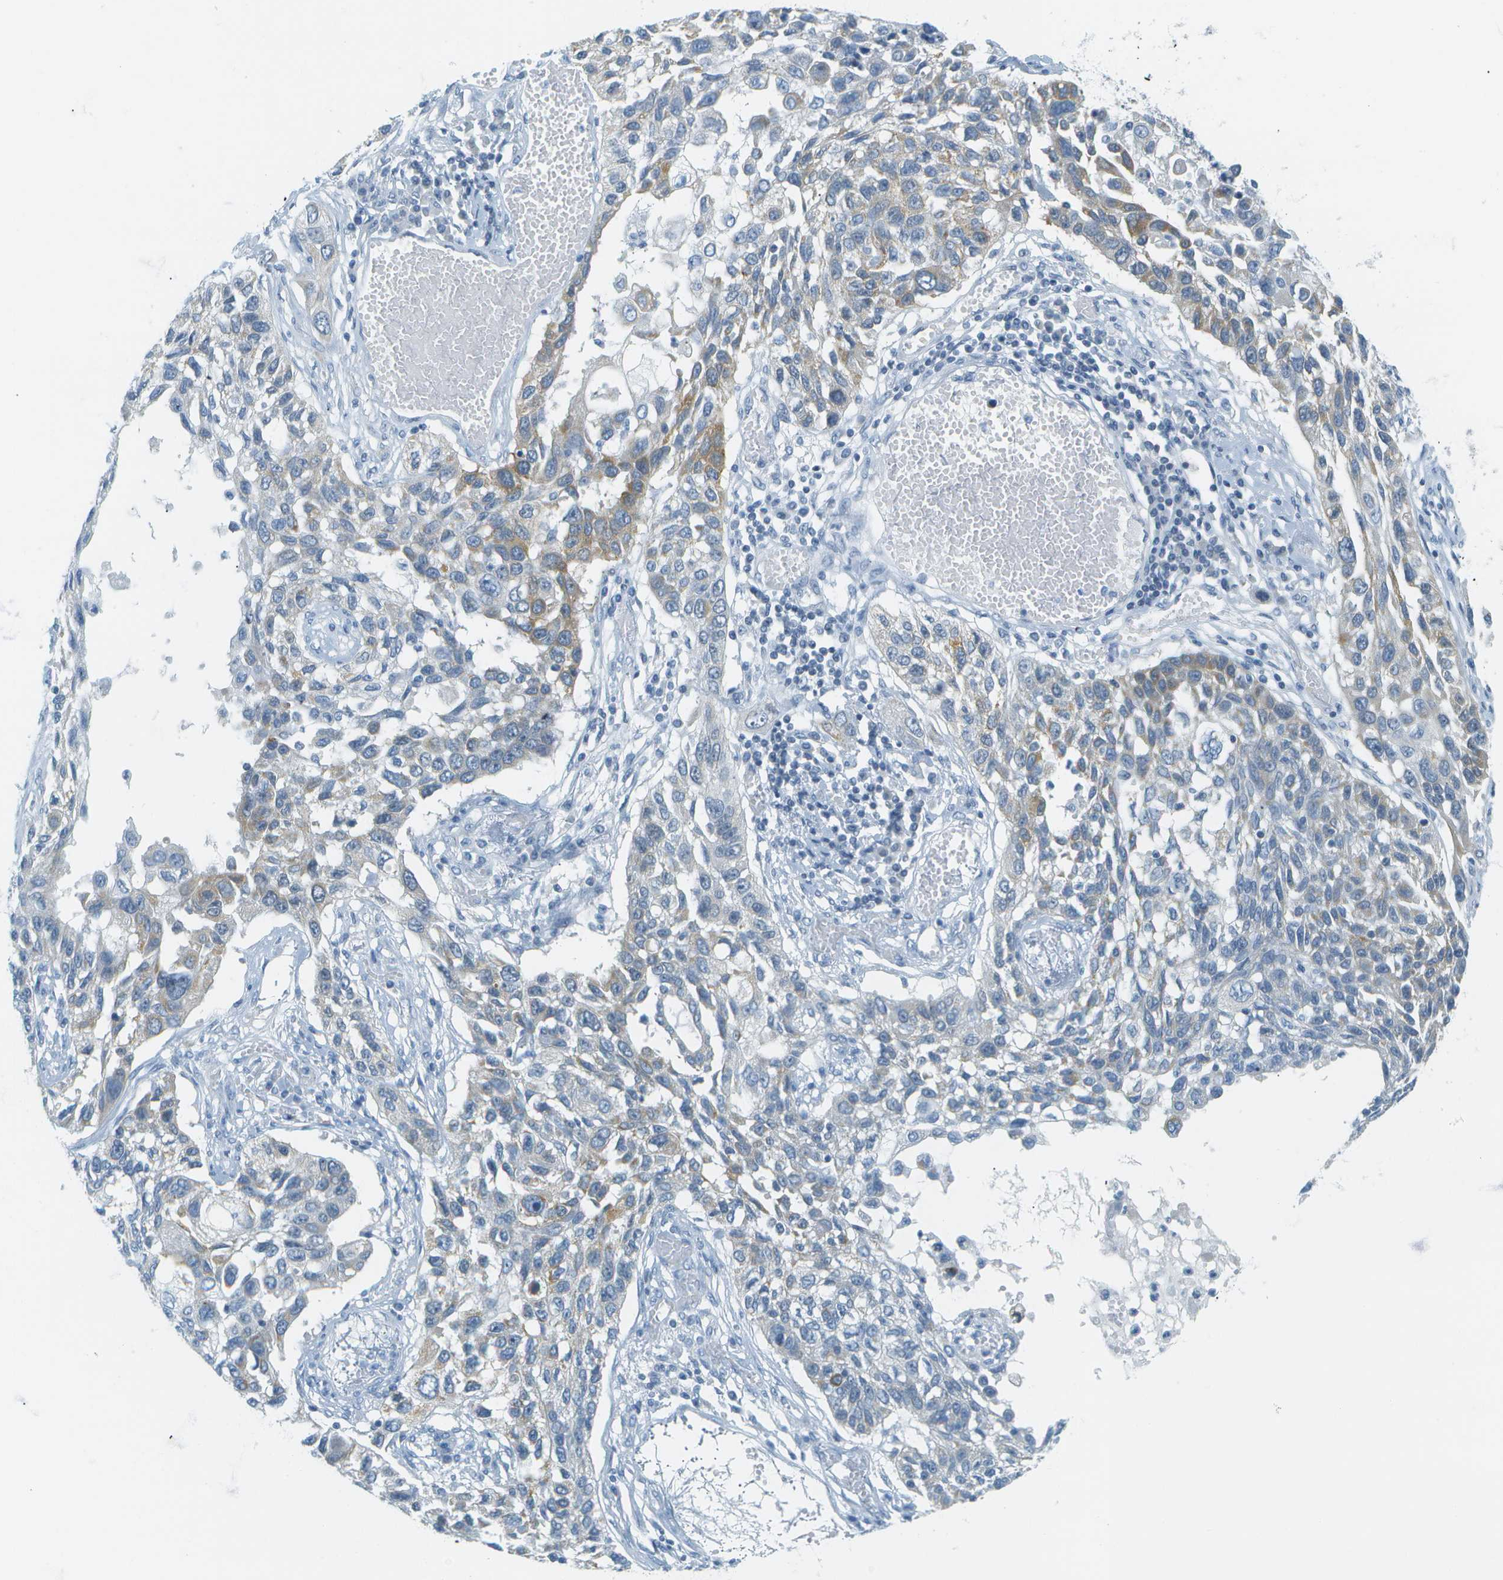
{"staining": {"intensity": "moderate", "quantity": "<25%", "location": "cytoplasmic/membranous"}, "tissue": "lung cancer", "cell_type": "Tumor cells", "image_type": "cancer", "snomed": [{"axis": "morphology", "description": "Squamous cell carcinoma, NOS"}, {"axis": "topography", "description": "Lung"}], "caption": "Immunohistochemistry (IHC) photomicrograph of lung squamous cell carcinoma stained for a protein (brown), which shows low levels of moderate cytoplasmic/membranous positivity in about <25% of tumor cells.", "gene": "SMYD5", "patient": {"sex": "male", "age": 71}}